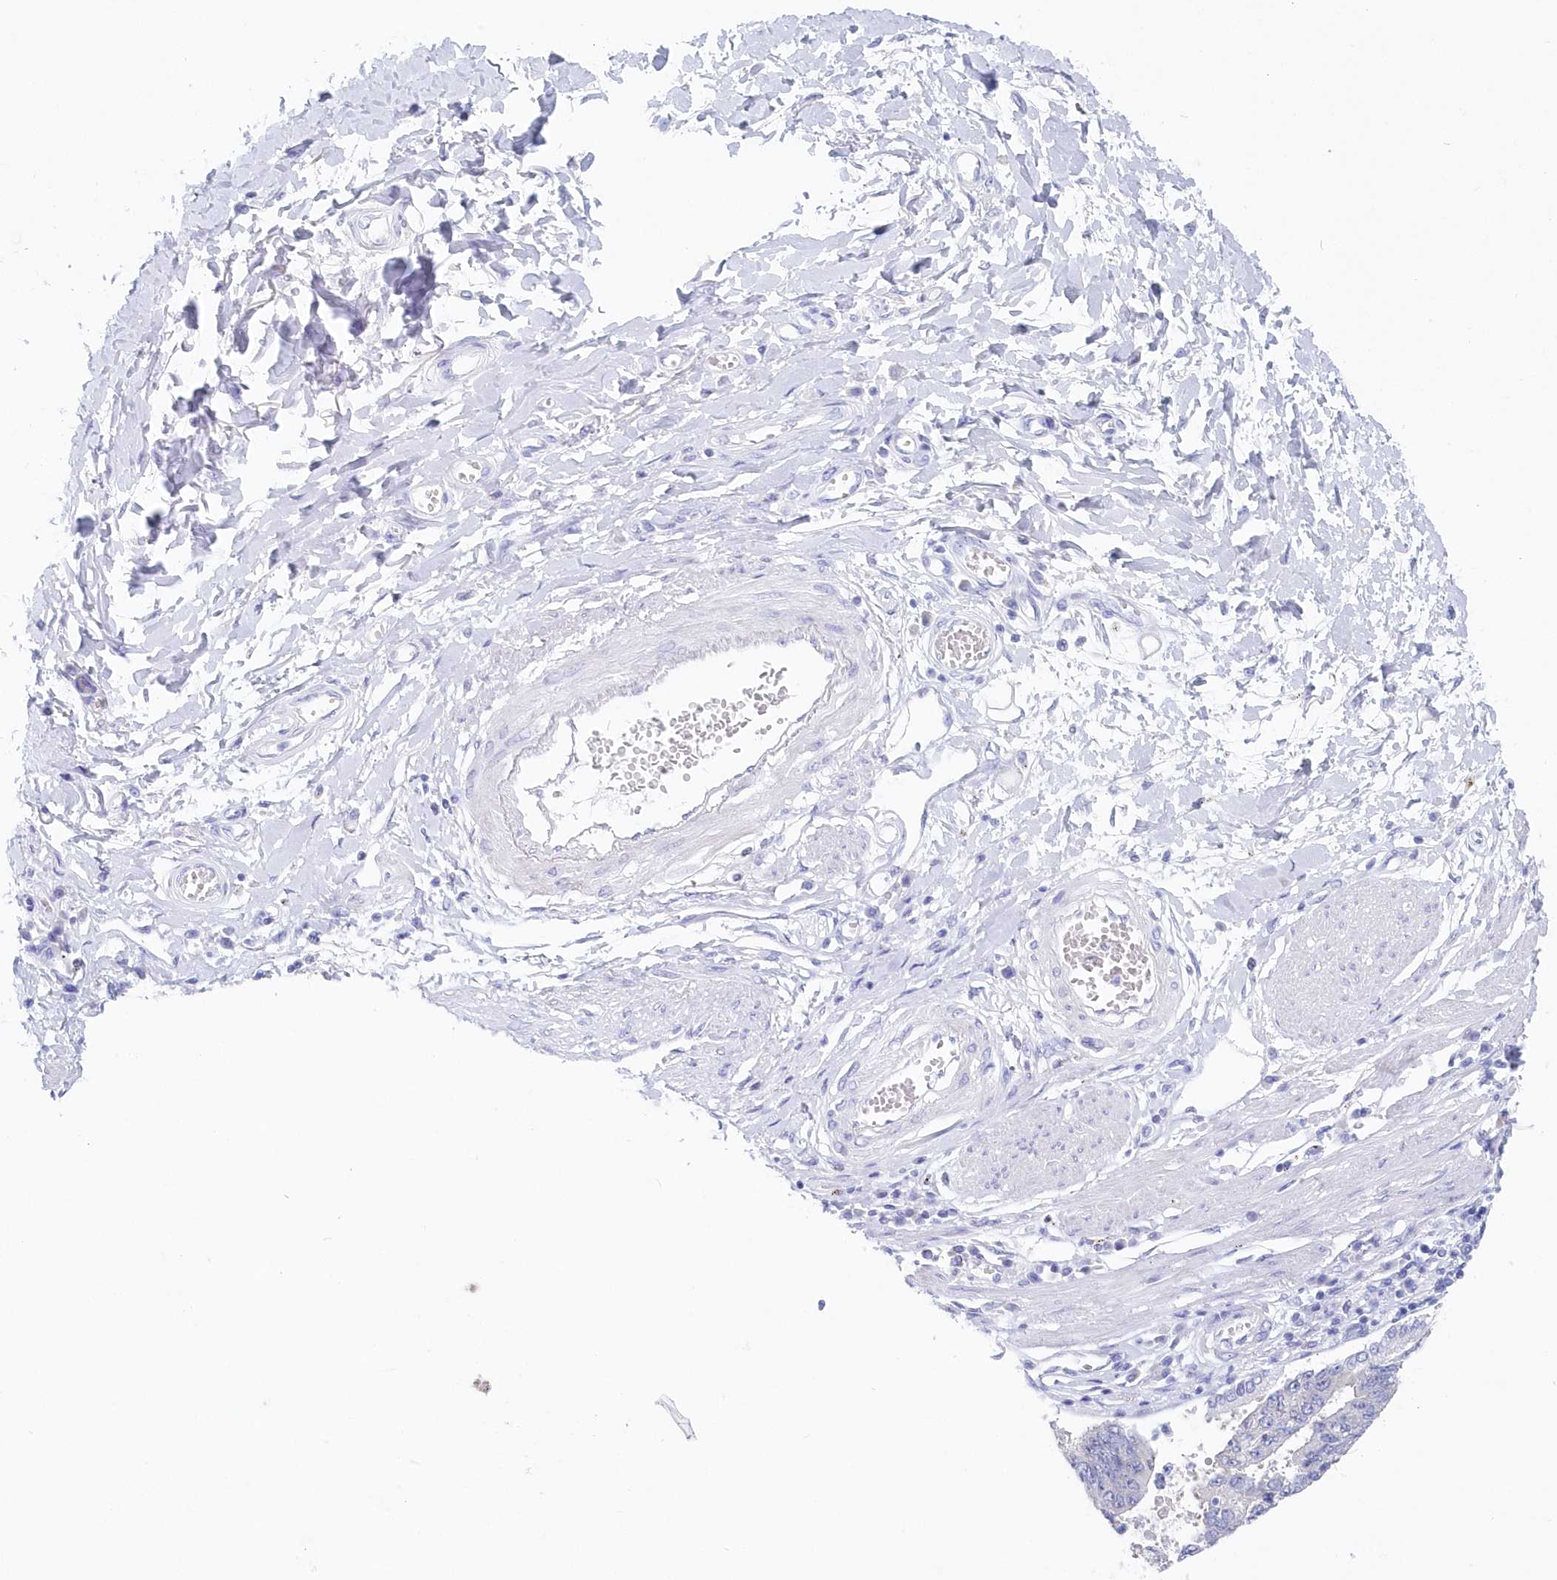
{"staining": {"intensity": "weak", "quantity": "25%-75%", "location": "cytoplasmic/membranous"}, "tissue": "stomach cancer", "cell_type": "Tumor cells", "image_type": "cancer", "snomed": [{"axis": "morphology", "description": "Adenocarcinoma, NOS"}, {"axis": "topography", "description": "Stomach"}], "caption": "IHC of human stomach cancer displays low levels of weak cytoplasmic/membranous expression in about 25%-75% of tumor cells.", "gene": "CSNK1G2", "patient": {"sex": "male", "age": 59}}